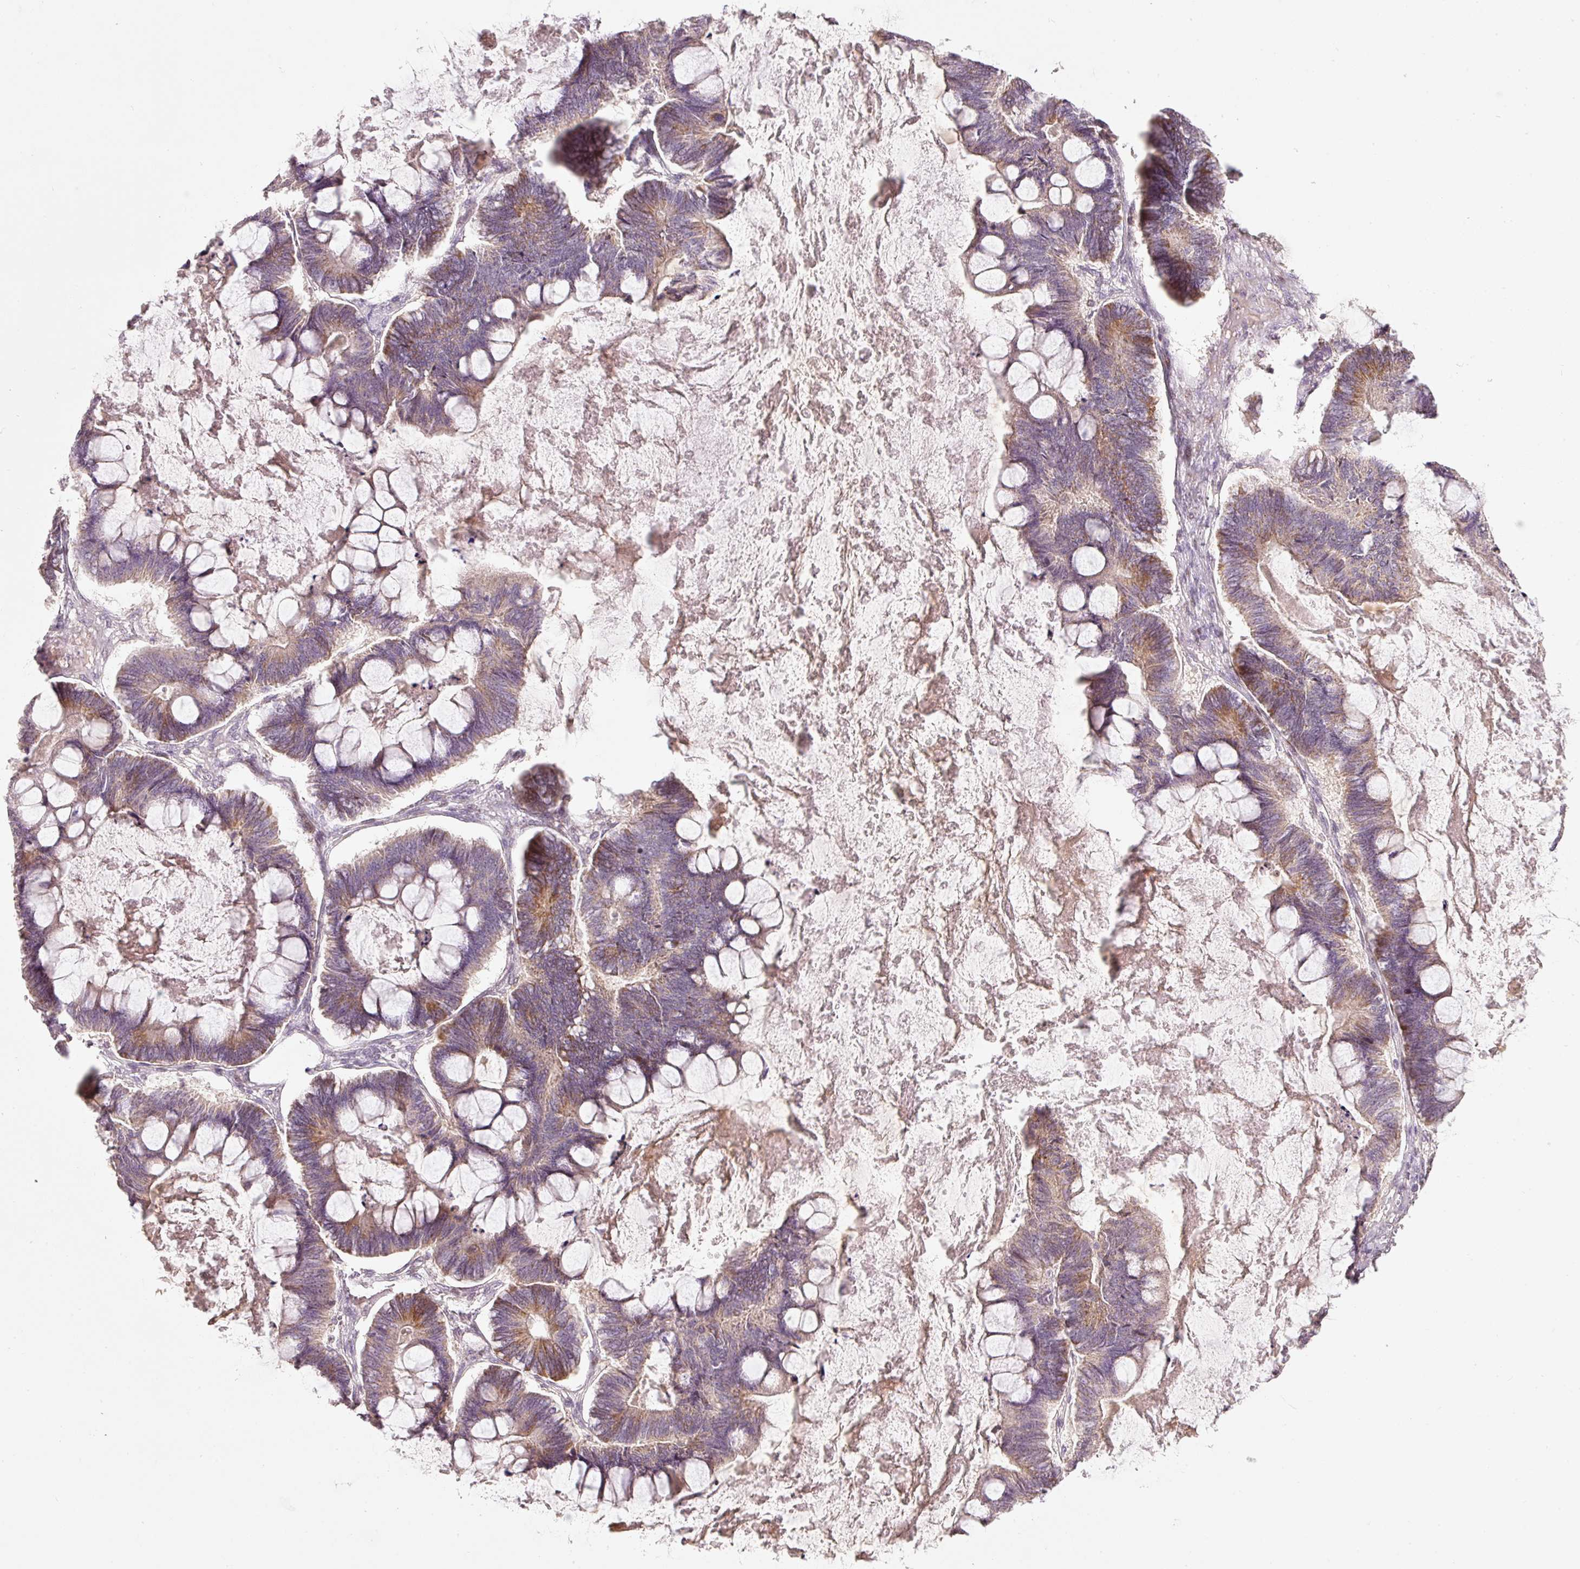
{"staining": {"intensity": "moderate", "quantity": "25%-75%", "location": "cytoplasmic/membranous"}, "tissue": "ovarian cancer", "cell_type": "Tumor cells", "image_type": "cancer", "snomed": [{"axis": "morphology", "description": "Cystadenocarcinoma, mucinous, NOS"}, {"axis": "topography", "description": "Ovary"}], "caption": "The photomicrograph demonstrates staining of ovarian cancer, revealing moderate cytoplasmic/membranous protein staining (brown color) within tumor cells.", "gene": "TOB2", "patient": {"sex": "female", "age": 61}}